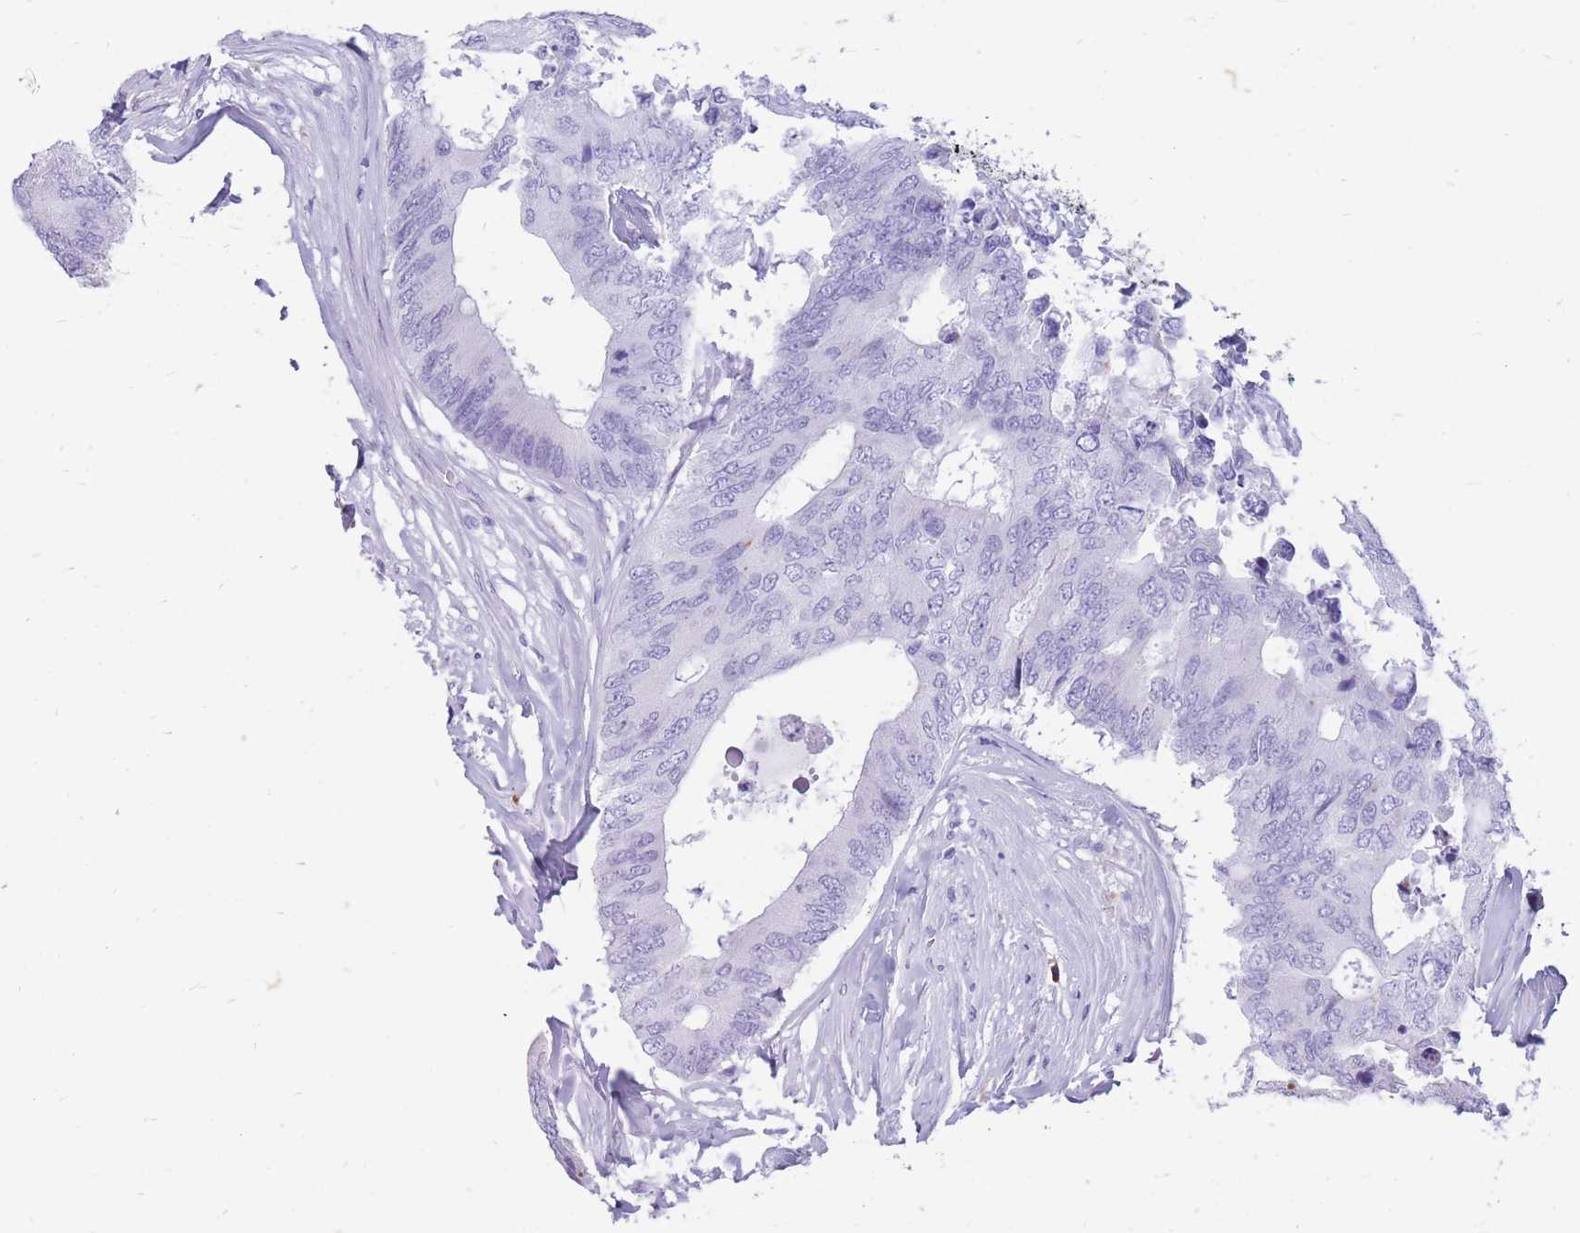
{"staining": {"intensity": "negative", "quantity": "none", "location": "none"}, "tissue": "colorectal cancer", "cell_type": "Tumor cells", "image_type": "cancer", "snomed": [{"axis": "morphology", "description": "Adenocarcinoma, NOS"}, {"axis": "topography", "description": "Colon"}], "caption": "Tumor cells show no significant positivity in colorectal cancer (adenocarcinoma).", "gene": "ZFP37", "patient": {"sex": "male", "age": 71}}